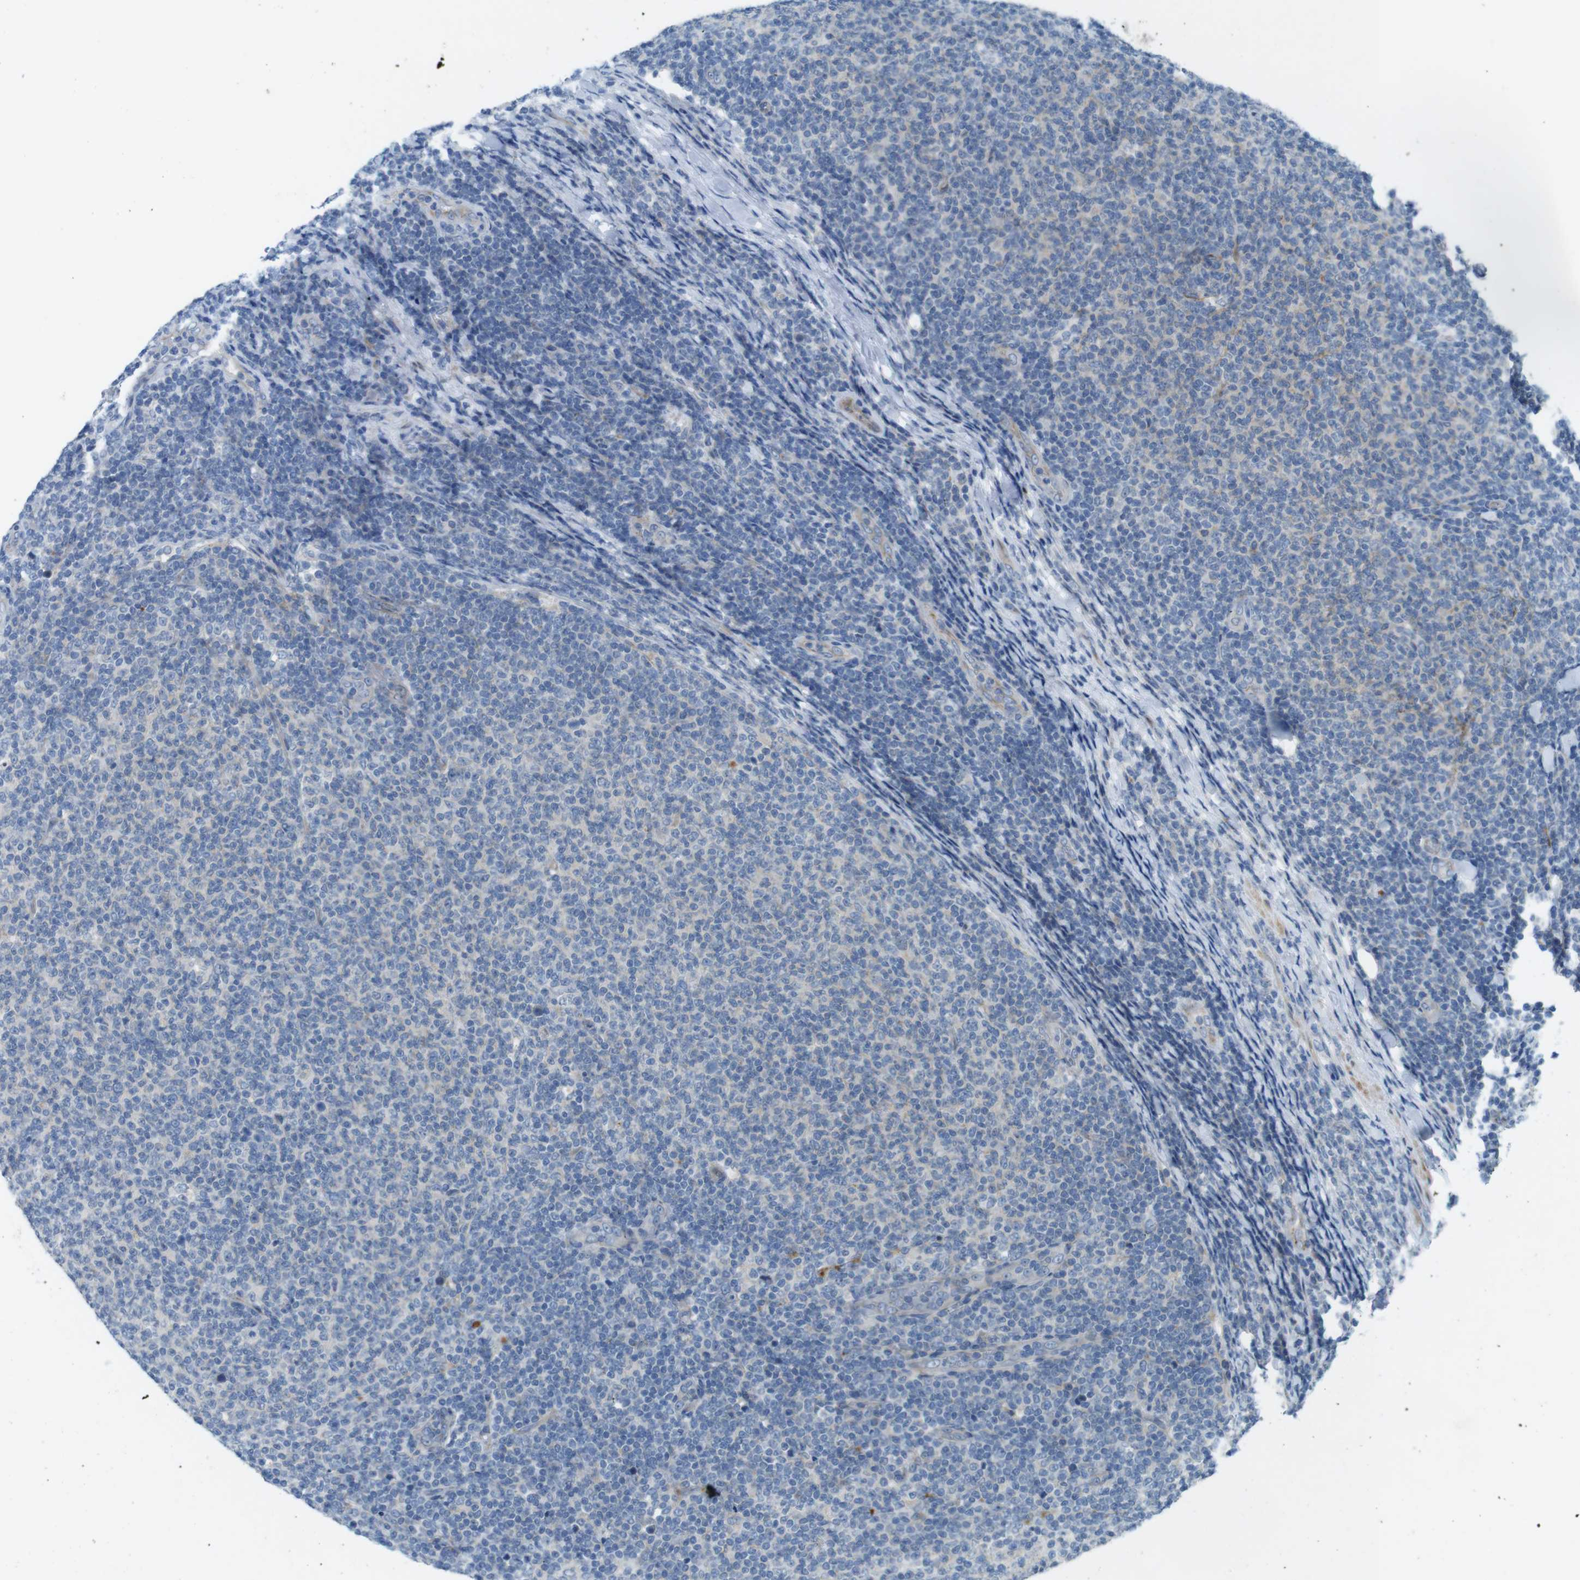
{"staining": {"intensity": "negative", "quantity": "none", "location": "none"}, "tissue": "lymphoma", "cell_type": "Tumor cells", "image_type": "cancer", "snomed": [{"axis": "morphology", "description": "Malignant lymphoma, non-Hodgkin's type, Low grade"}, {"axis": "topography", "description": "Lymph node"}], "caption": "Tumor cells show no significant positivity in lymphoma.", "gene": "TYW1", "patient": {"sex": "male", "age": 66}}